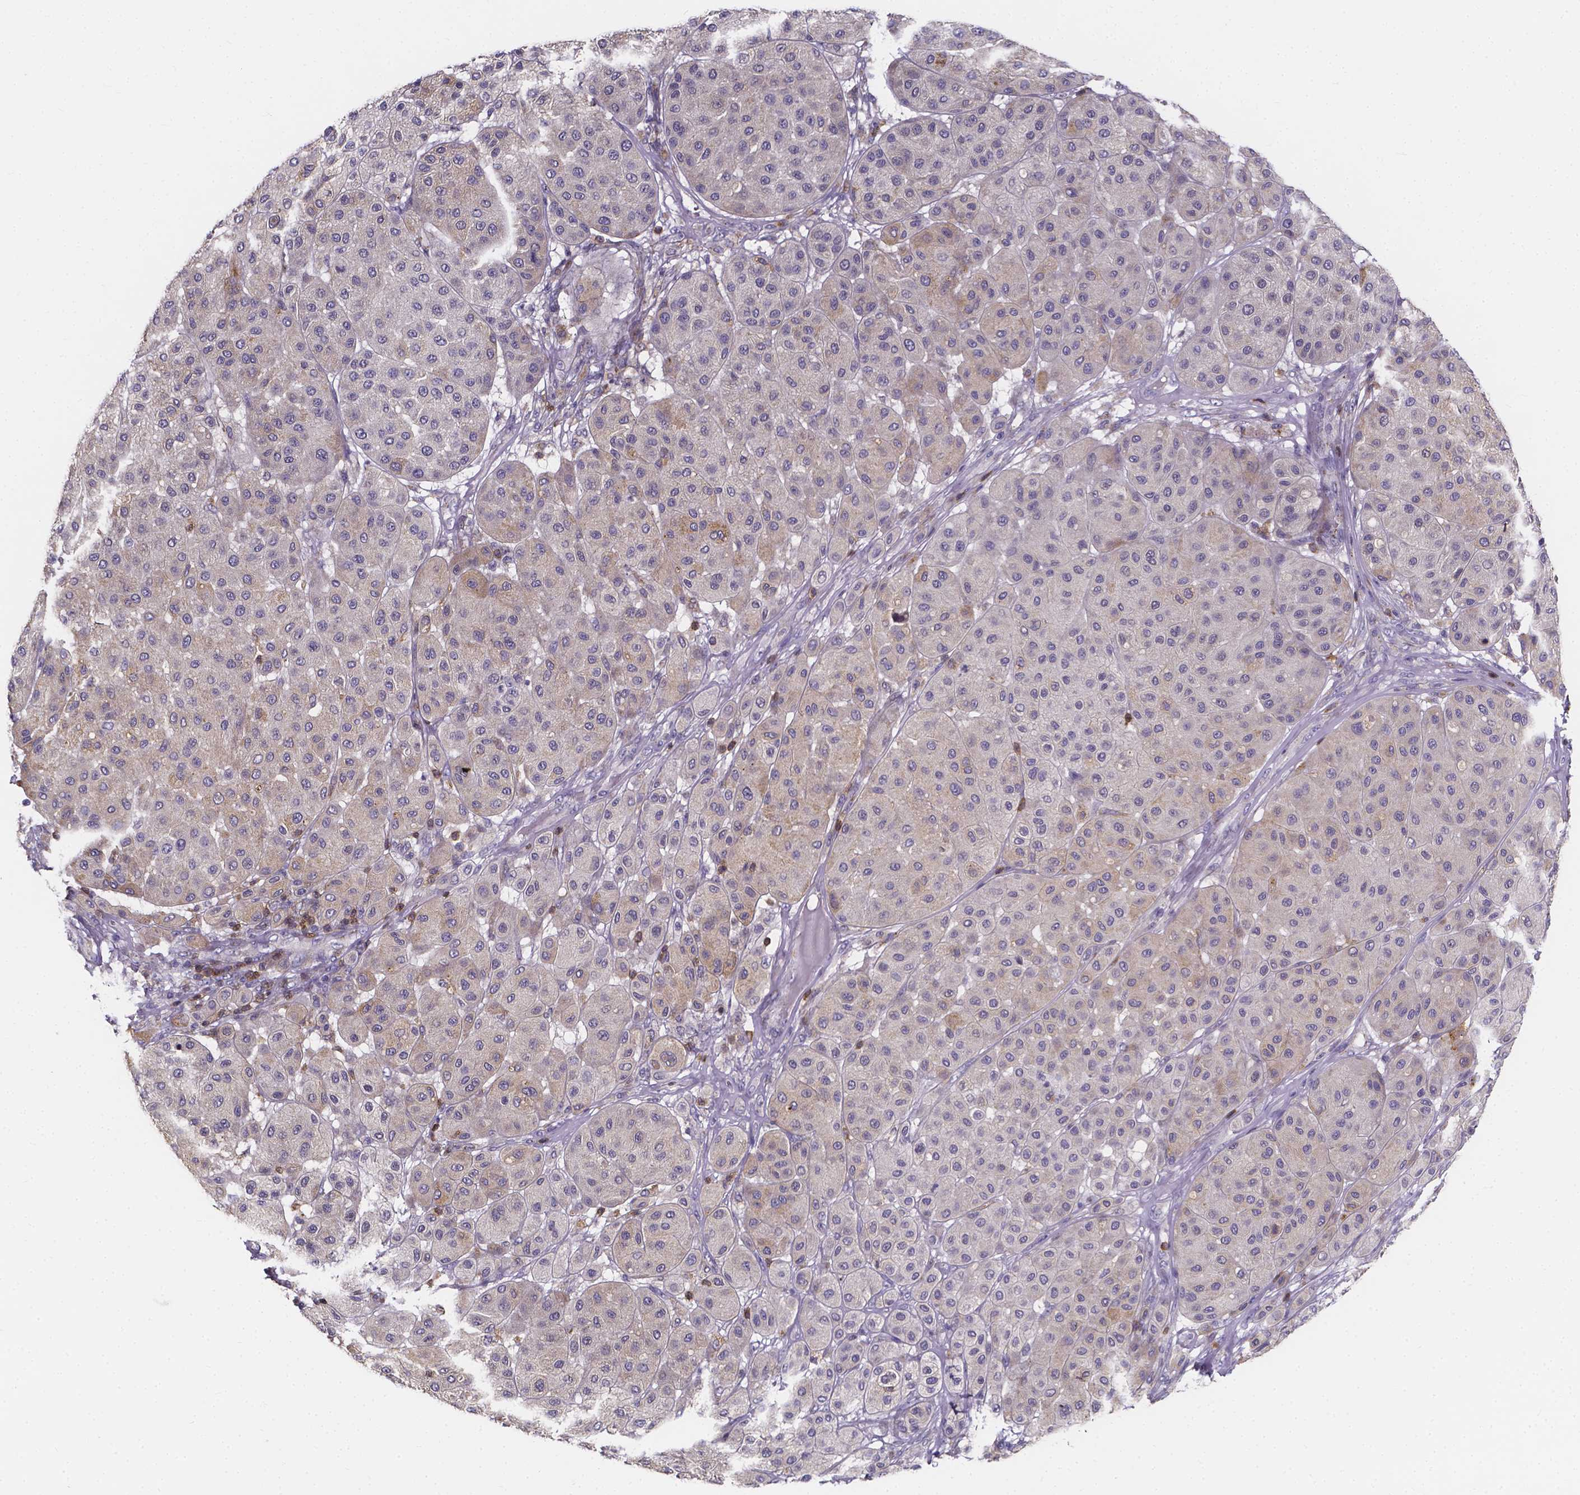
{"staining": {"intensity": "weak", "quantity": "<25%", "location": "cytoplasmic/membranous"}, "tissue": "melanoma", "cell_type": "Tumor cells", "image_type": "cancer", "snomed": [{"axis": "morphology", "description": "Malignant melanoma, Metastatic site"}, {"axis": "topography", "description": "Smooth muscle"}], "caption": "Immunohistochemistry image of neoplastic tissue: melanoma stained with DAB (3,3'-diaminobenzidine) reveals no significant protein positivity in tumor cells. (IHC, brightfield microscopy, high magnification).", "gene": "THEMIS", "patient": {"sex": "male", "age": 41}}